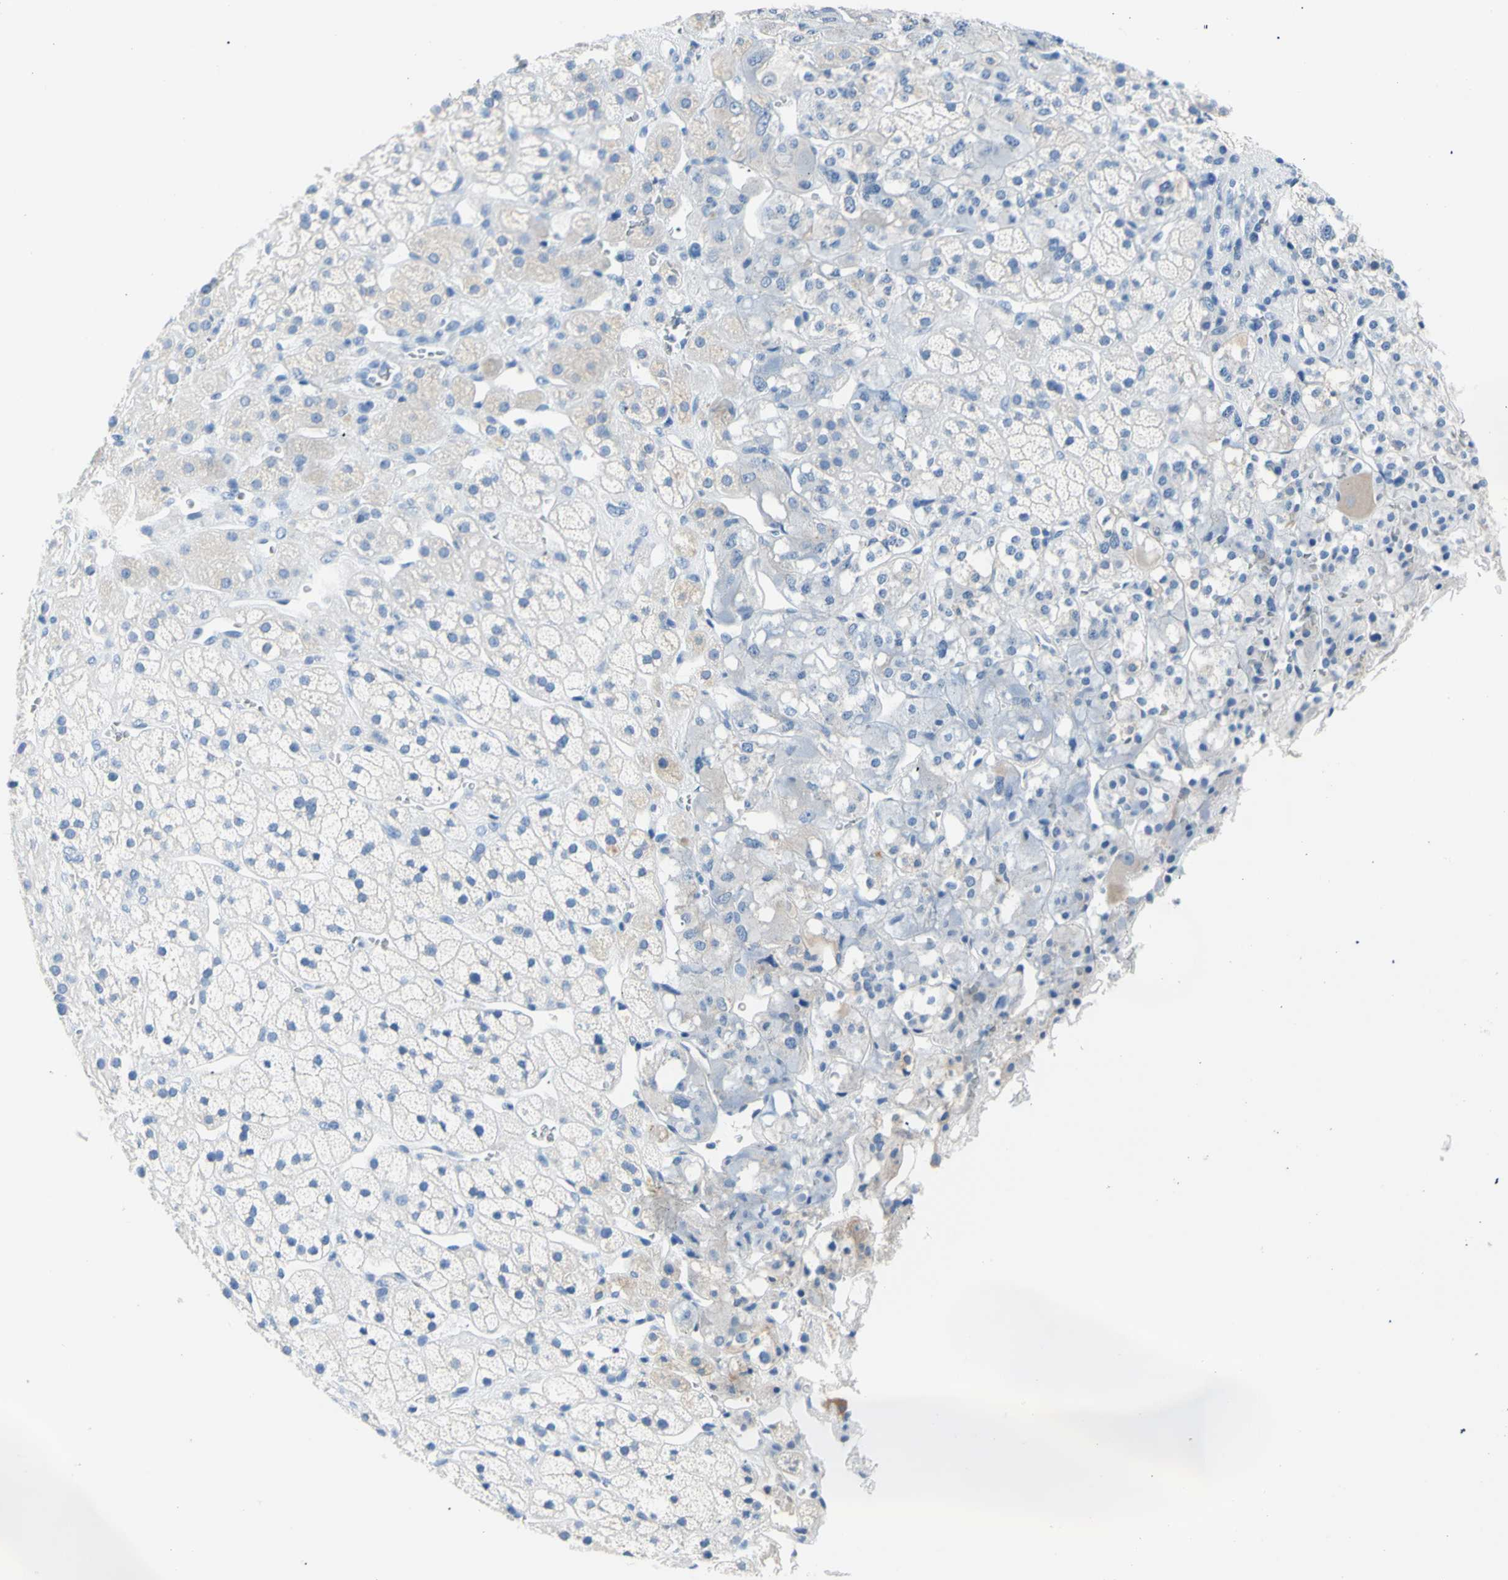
{"staining": {"intensity": "negative", "quantity": "none", "location": "none"}, "tissue": "adrenal gland", "cell_type": "Glandular cells", "image_type": "normal", "snomed": [{"axis": "morphology", "description": "Normal tissue, NOS"}, {"axis": "topography", "description": "Adrenal gland"}], "caption": "Adrenal gland was stained to show a protein in brown. There is no significant staining in glandular cells. The staining was performed using DAB (3,3'-diaminobenzidine) to visualize the protein expression in brown, while the nuclei were stained in blue with hematoxylin (Magnification: 20x).", "gene": "HPCA", "patient": {"sex": "male", "age": 56}}